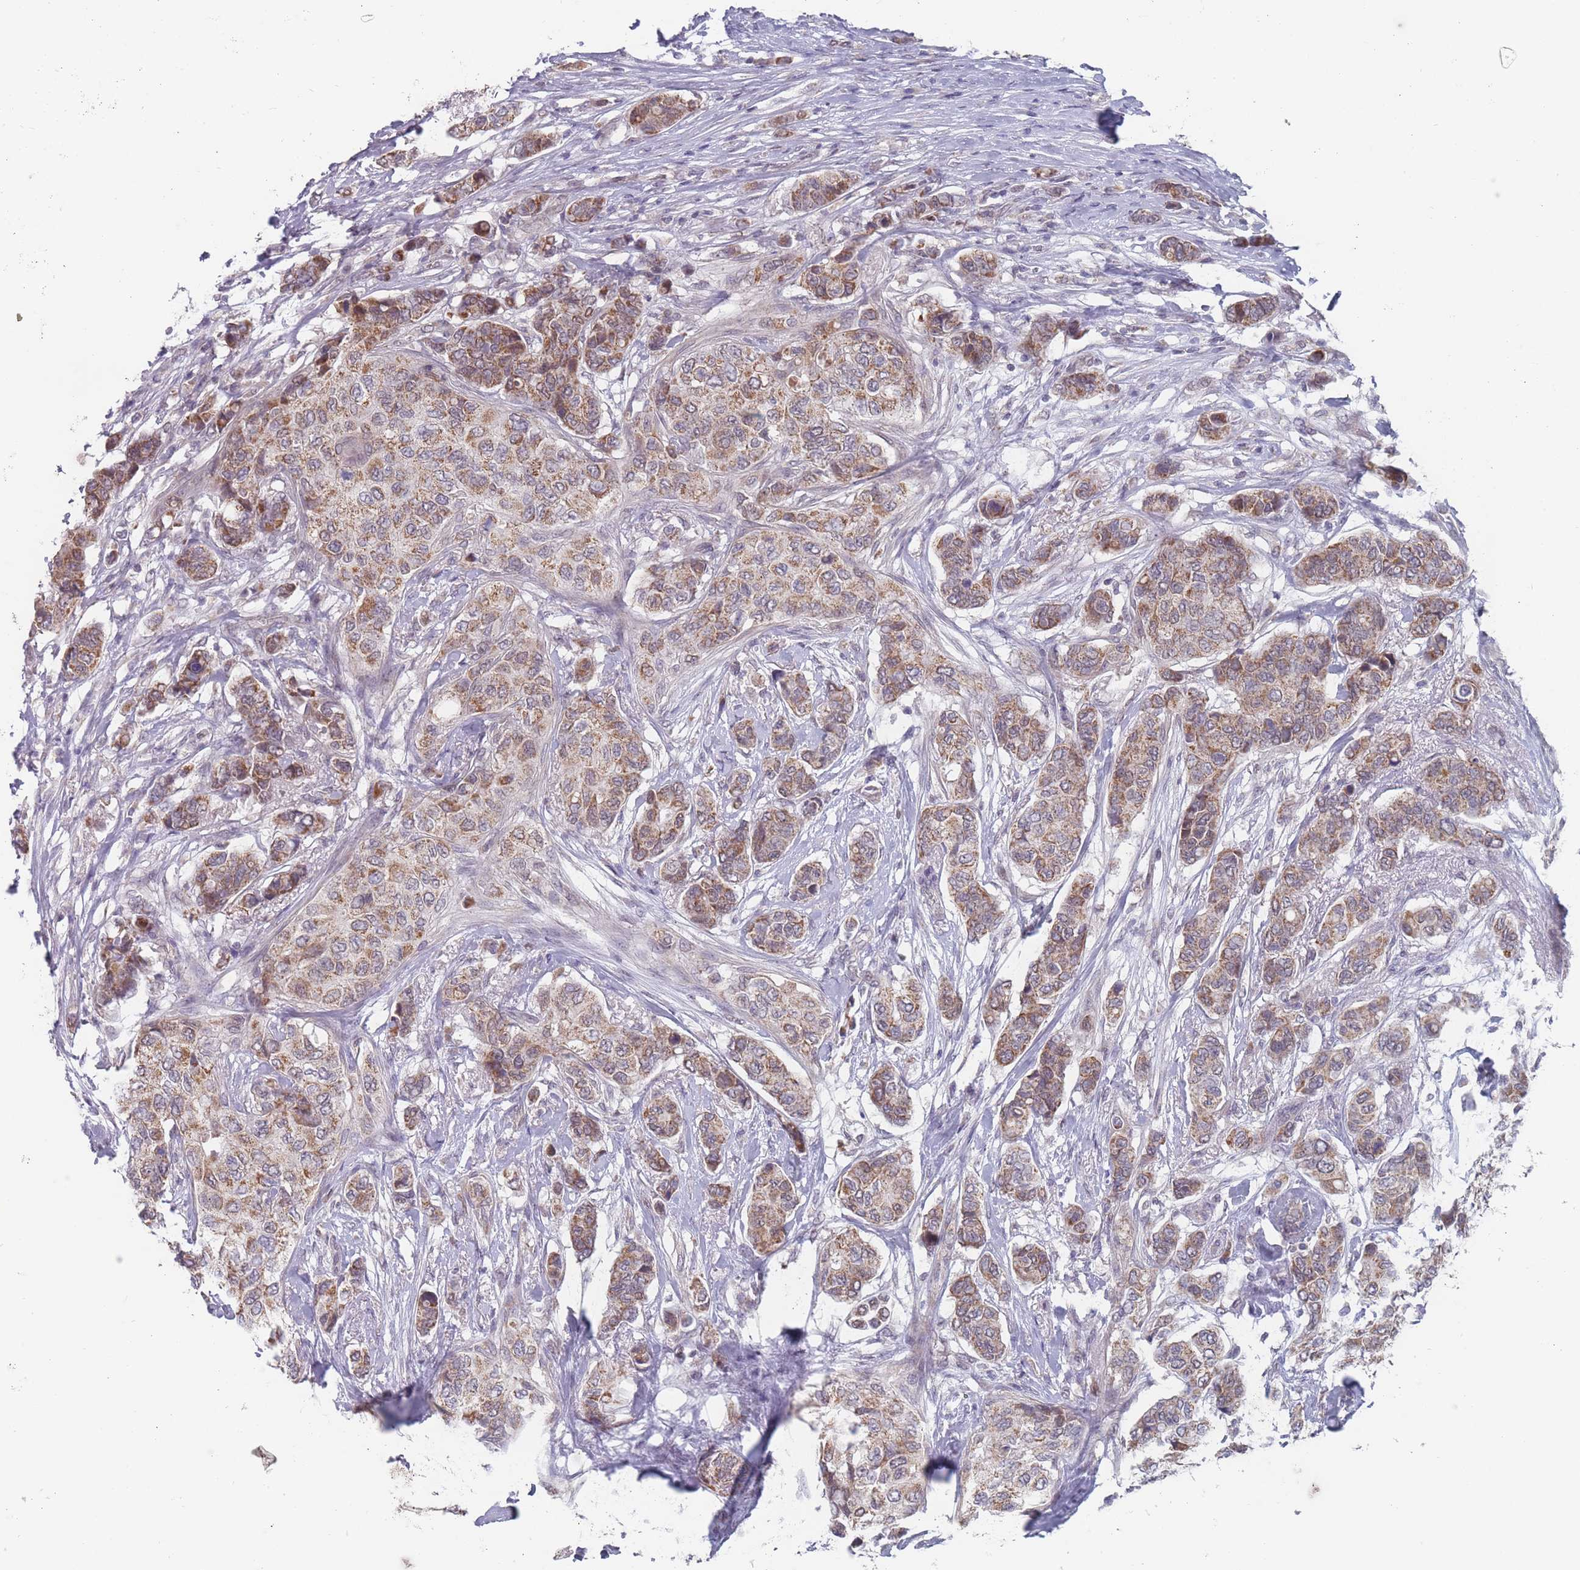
{"staining": {"intensity": "moderate", "quantity": ">75%", "location": "cytoplasmic/membranous"}, "tissue": "breast cancer", "cell_type": "Tumor cells", "image_type": "cancer", "snomed": [{"axis": "morphology", "description": "Lobular carcinoma"}, {"axis": "topography", "description": "Breast"}], "caption": "Protein analysis of breast cancer (lobular carcinoma) tissue demonstrates moderate cytoplasmic/membranous staining in about >75% of tumor cells.", "gene": "PEX7", "patient": {"sex": "female", "age": 51}}